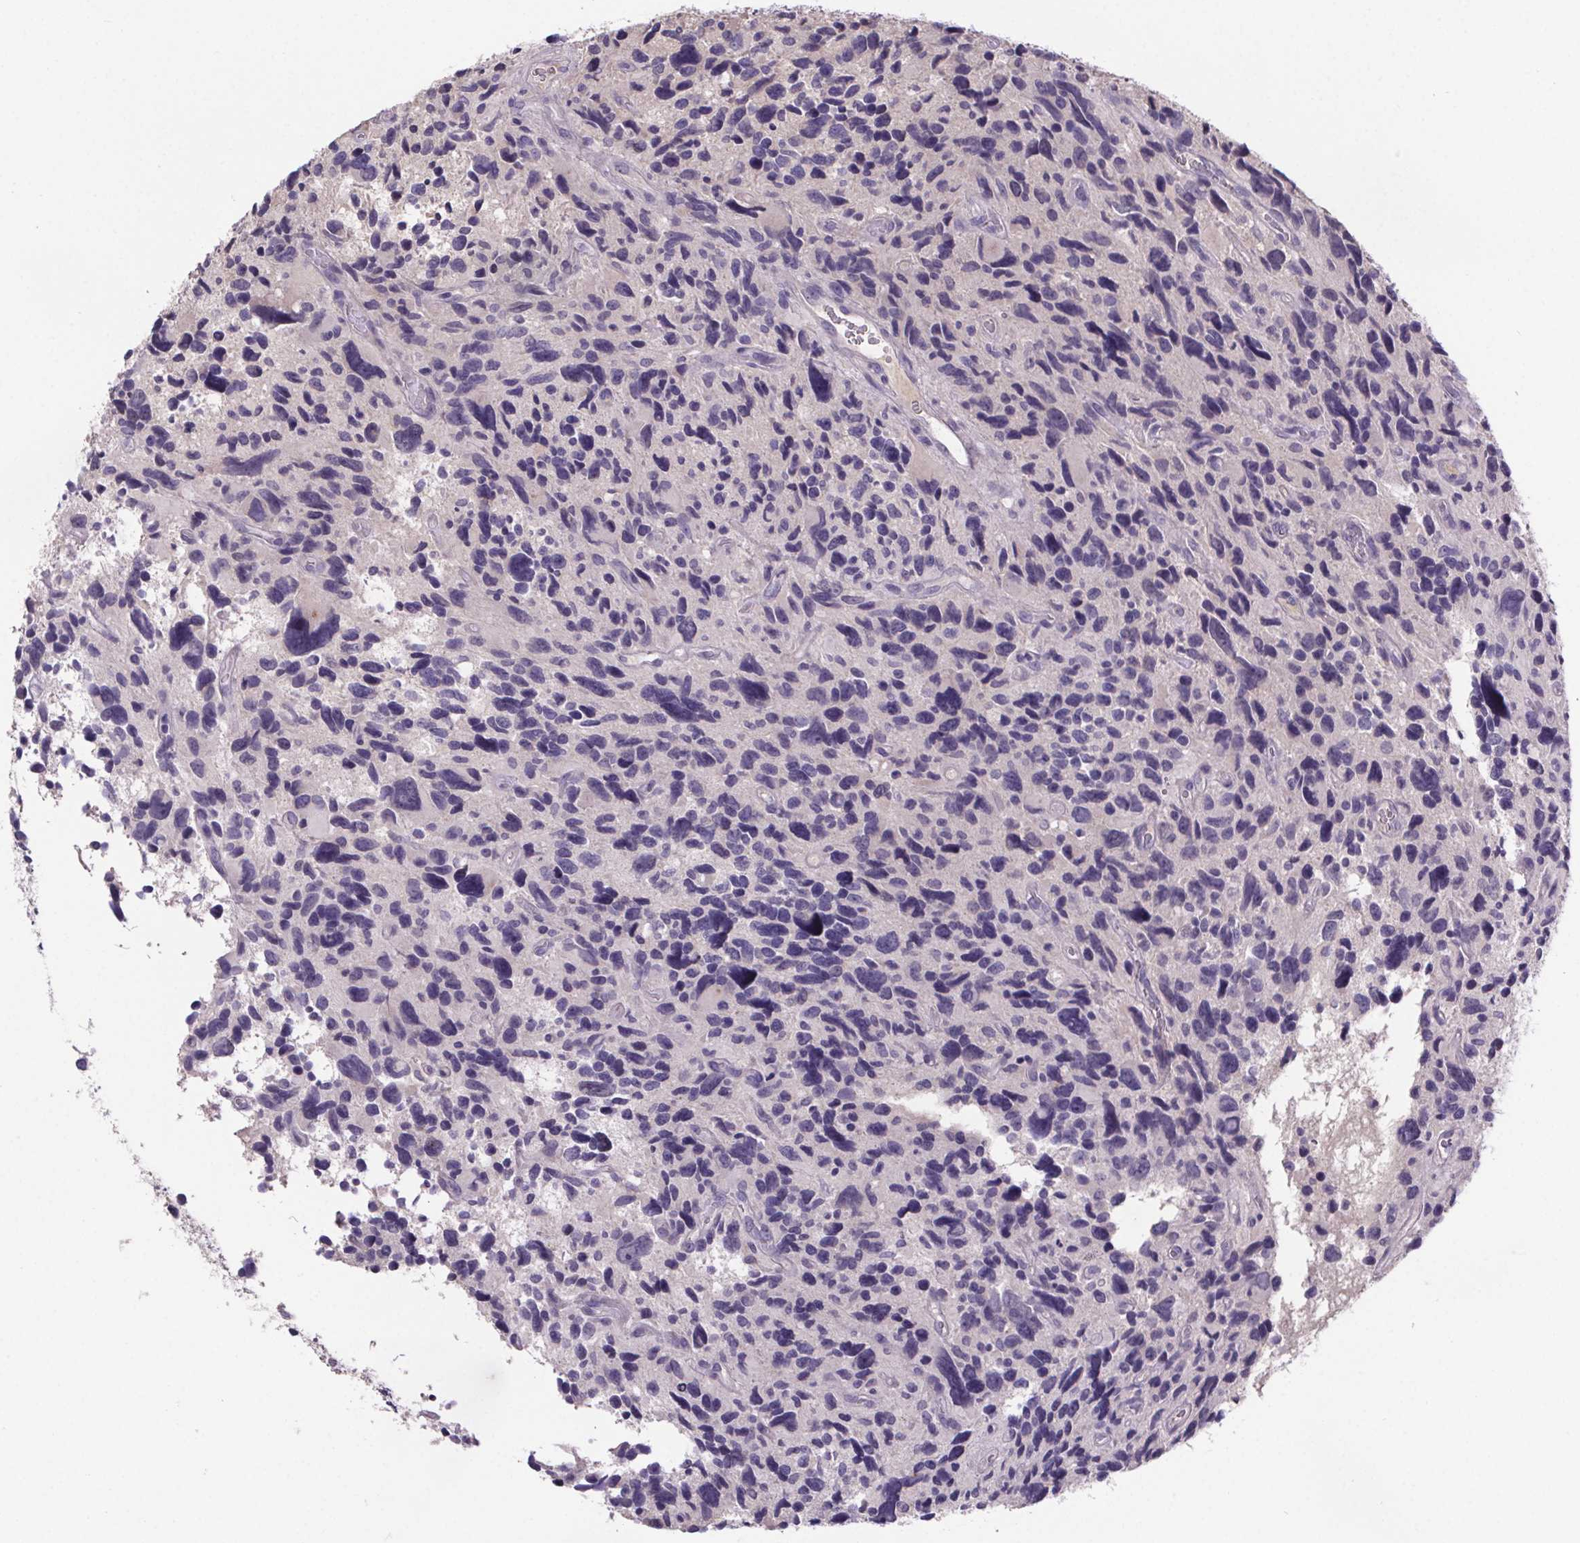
{"staining": {"intensity": "negative", "quantity": "none", "location": "none"}, "tissue": "glioma", "cell_type": "Tumor cells", "image_type": "cancer", "snomed": [{"axis": "morphology", "description": "Glioma, malignant, High grade"}, {"axis": "topography", "description": "Brain"}], "caption": "This is a micrograph of IHC staining of malignant glioma (high-grade), which shows no staining in tumor cells.", "gene": "CUBN", "patient": {"sex": "male", "age": 46}}